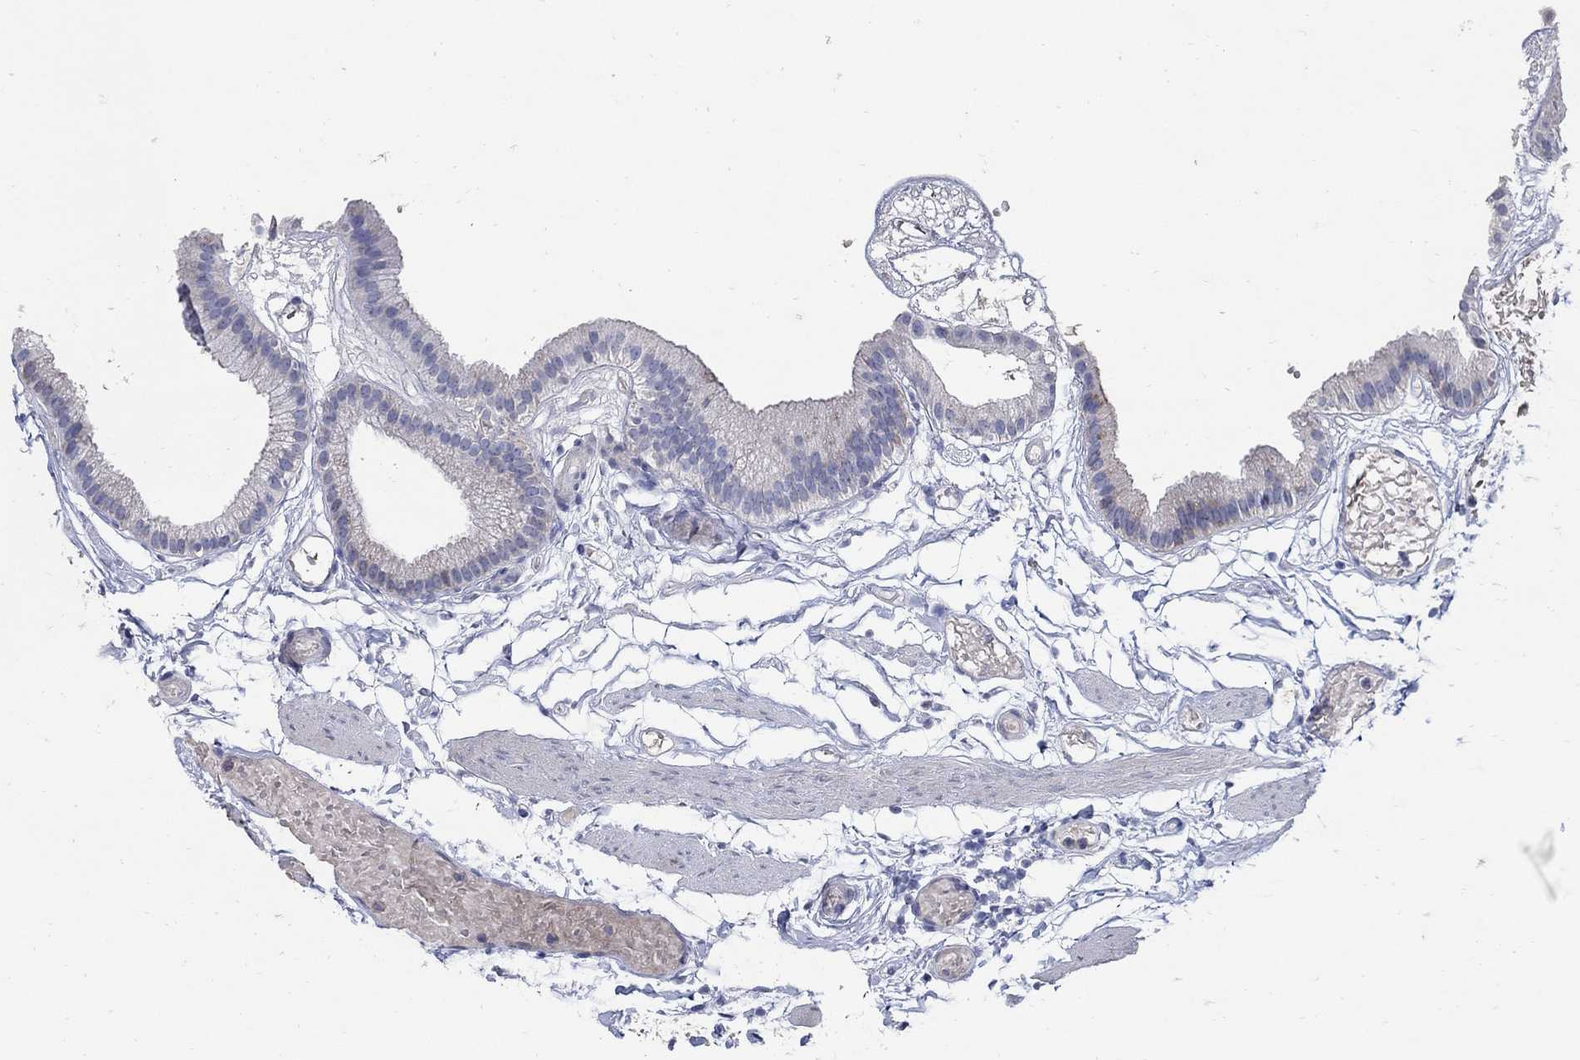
{"staining": {"intensity": "negative", "quantity": "none", "location": "none"}, "tissue": "gallbladder", "cell_type": "Glandular cells", "image_type": "normal", "snomed": [{"axis": "morphology", "description": "Normal tissue, NOS"}, {"axis": "topography", "description": "Gallbladder"}], "caption": "Histopathology image shows no protein positivity in glandular cells of benign gallbladder. (Immunohistochemistry (ihc), brightfield microscopy, high magnification).", "gene": "HMX2", "patient": {"sex": "female", "age": 45}}